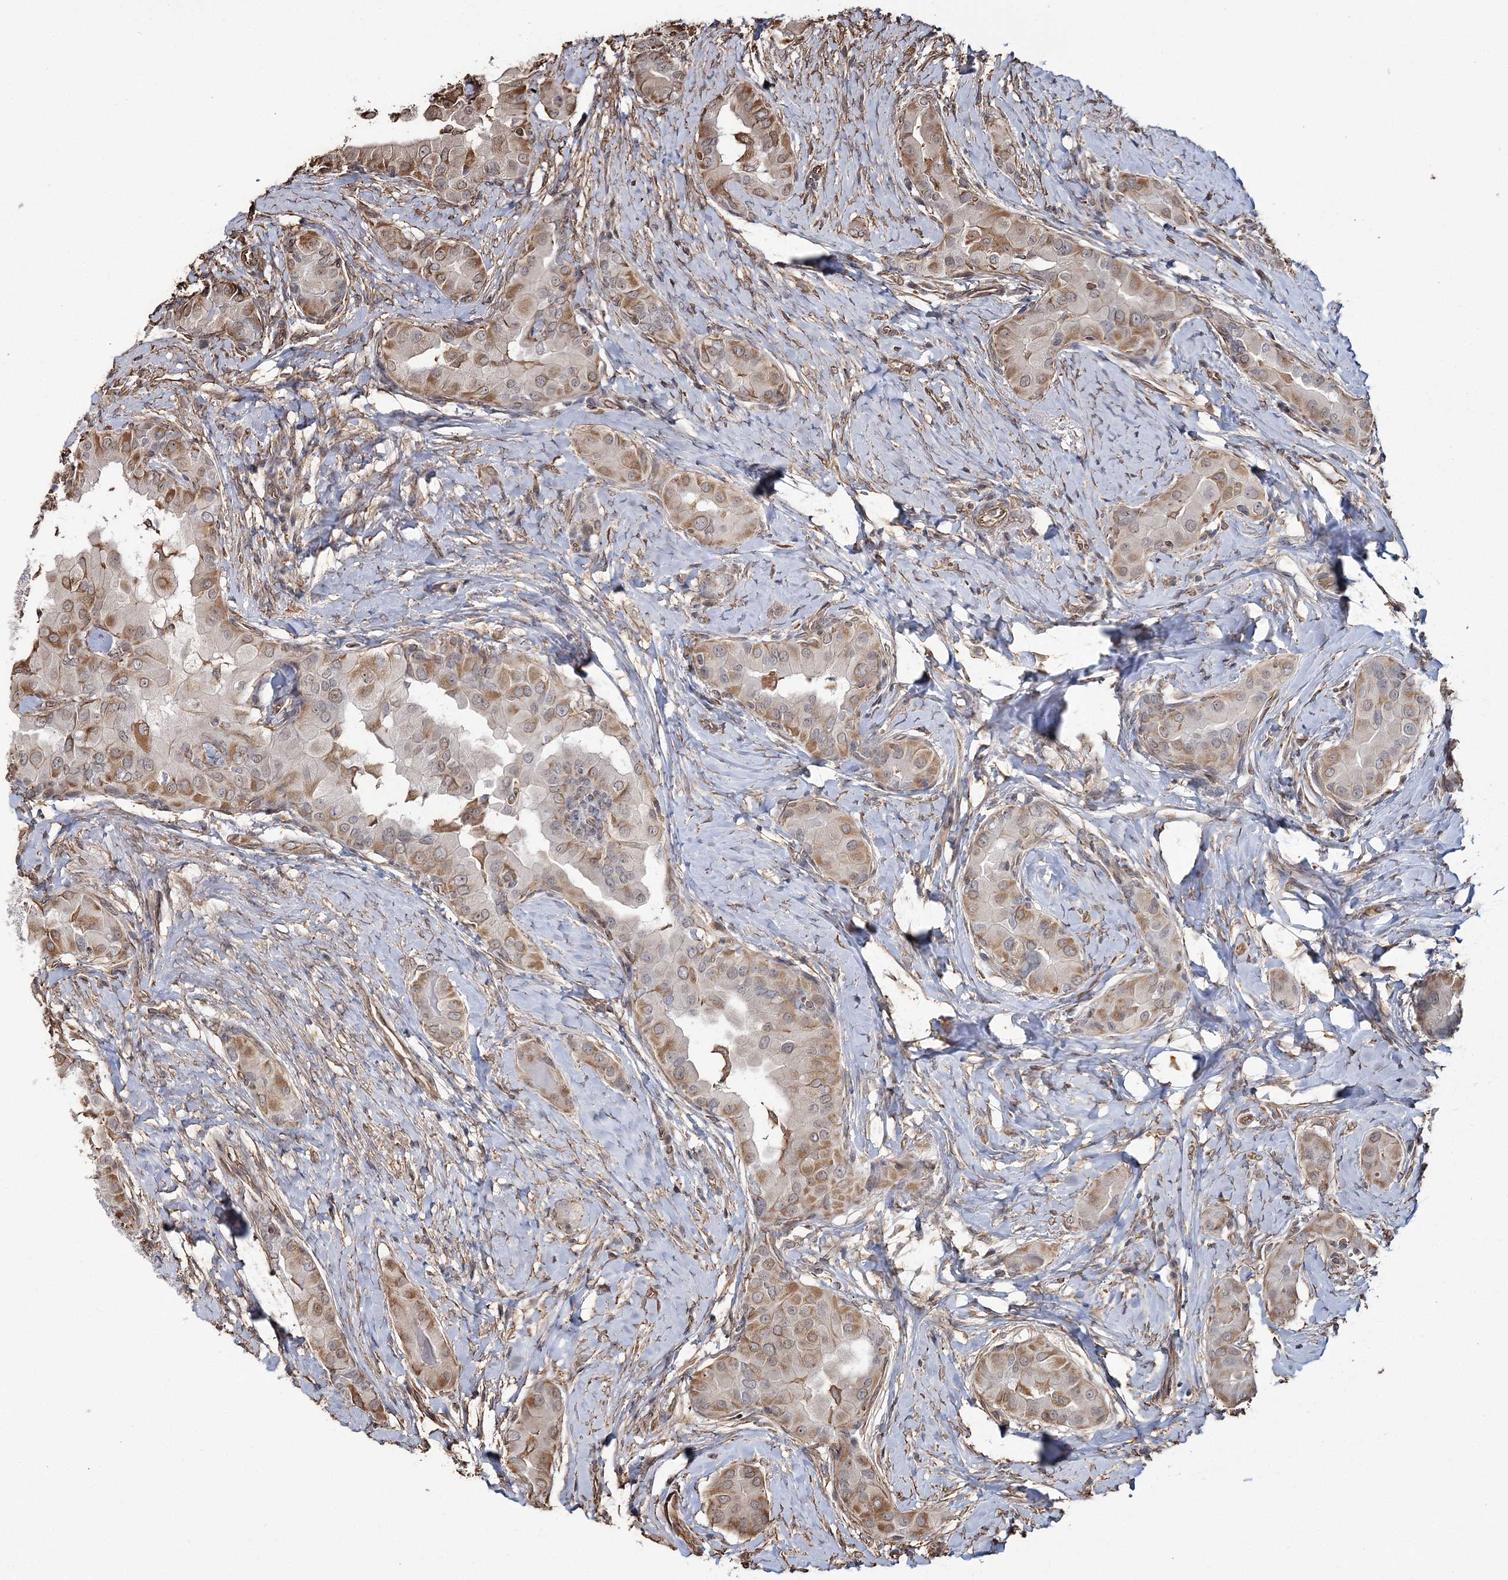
{"staining": {"intensity": "moderate", "quantity": ">75%", "location": "cytoplasmic/membranous"}, "tissue": "thyroid cancer", "cell_type": "Tumor cells", "image_type": "cancer", "snomed": [{"axis": "morphology", "description": "Papillary adenocarcinoma, NOS"}, {"axis": "topography", "description": "Thyroid gland"}], "caption": "The immunohistochemical stain highlights moderate cytoplasmic/membranous staining in tumor cells of thyroid papillary adenocarcinoma tissue. The staining is performed using DAB brown chromogen to label protein expression. The nuclei are counter-stained blue using hematoxylin.", "gene": "ATP11B", "patient": {"sex": "male", "age": 33}}